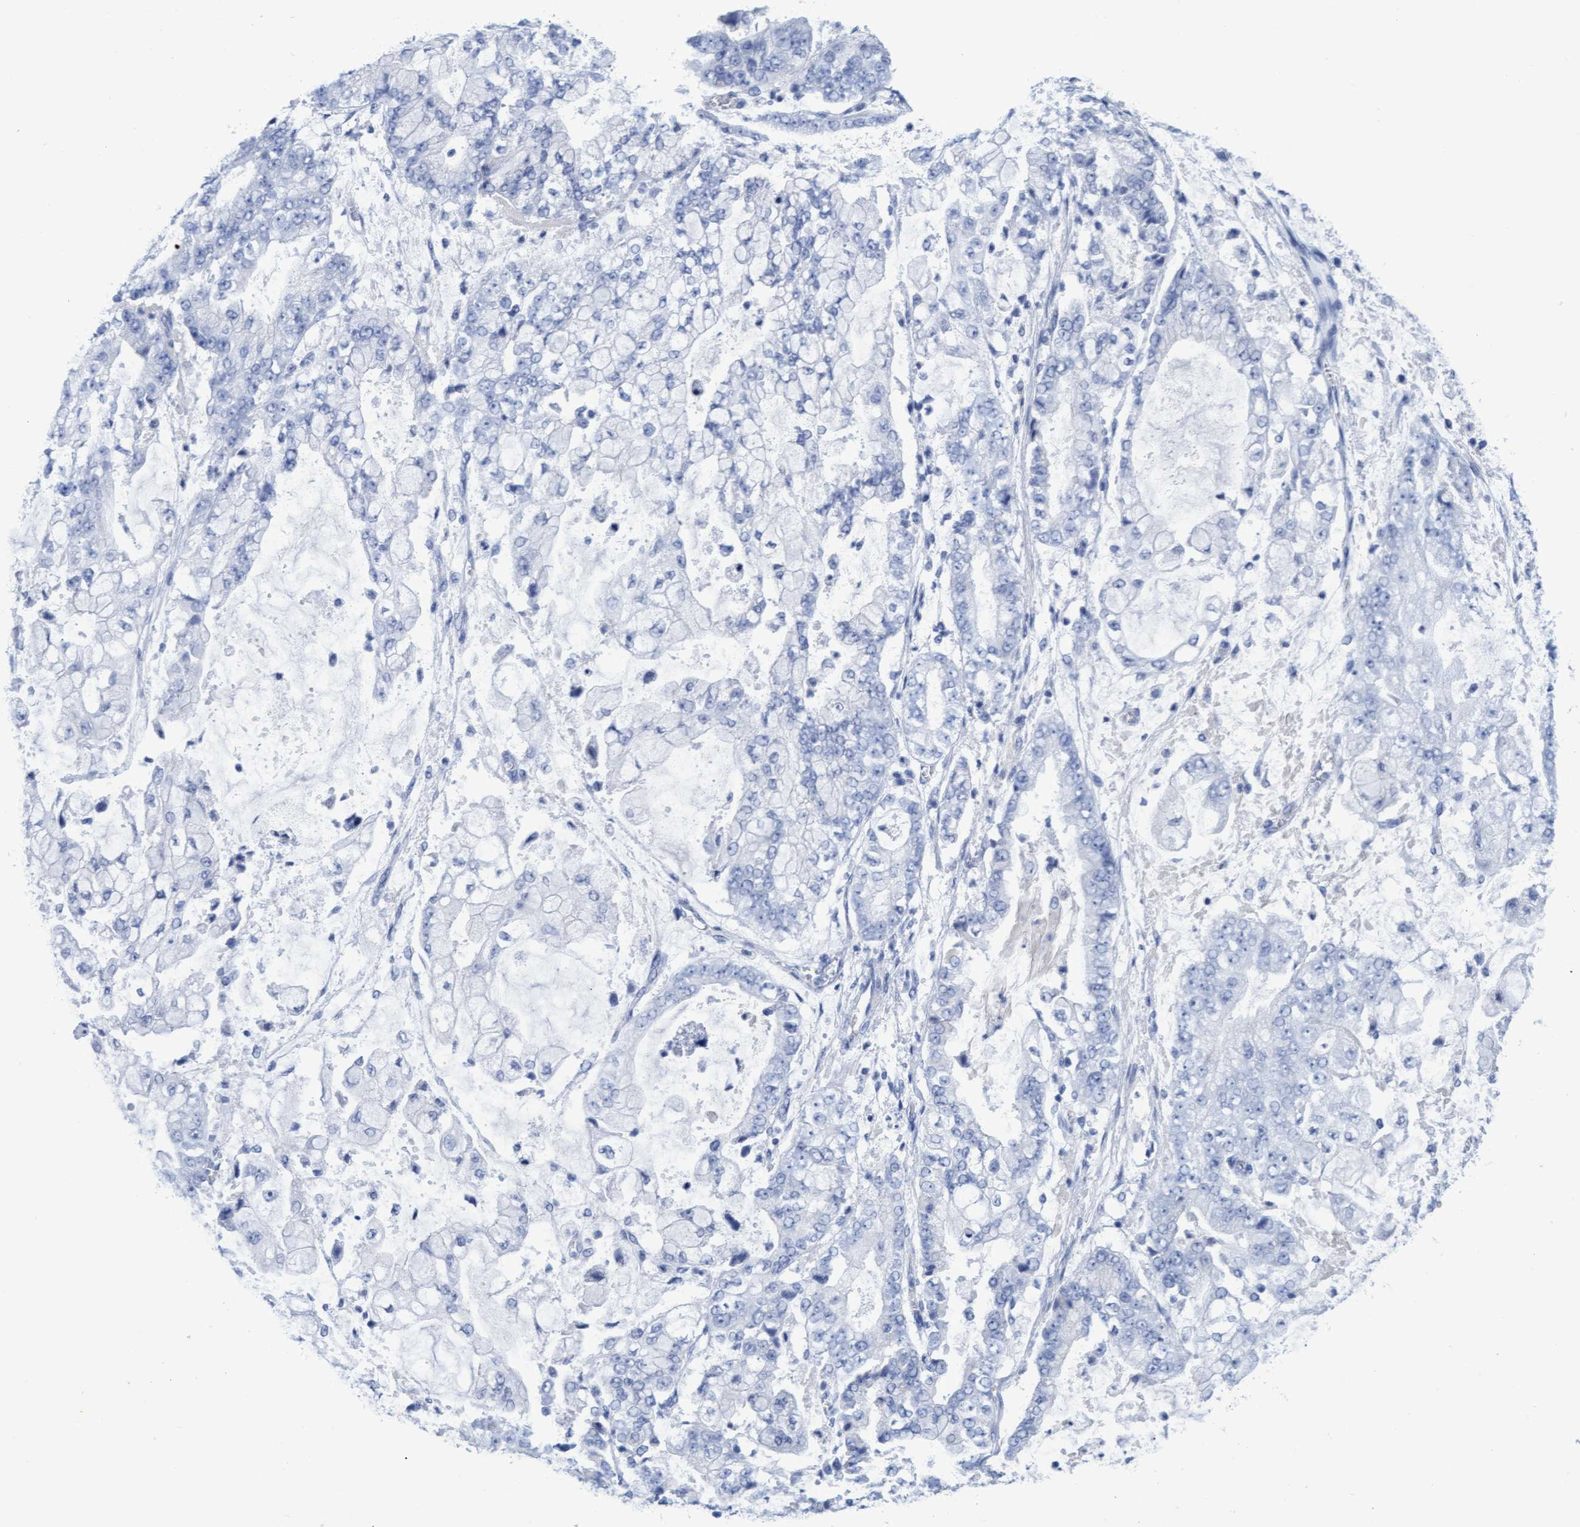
{"staining": {"intensity": "negative", "quantity": "none", "location": "none"}, "tissue": "stomach cancer", "cell_type": "Tumor cells", "image_type": "cancer", "snomed": [{"axis": "morphology", "description": "Adenocarcinoma, NOS"}, {"axis": "topography", "description": "Stomach"}], "caption": "This is a micrograph of IHC staining of stomach cancer (adenocarcinoma), which shows no positivity in tumor cells.", "gene": "INSL6", "patient": {"sex": "male", "age": 76}}